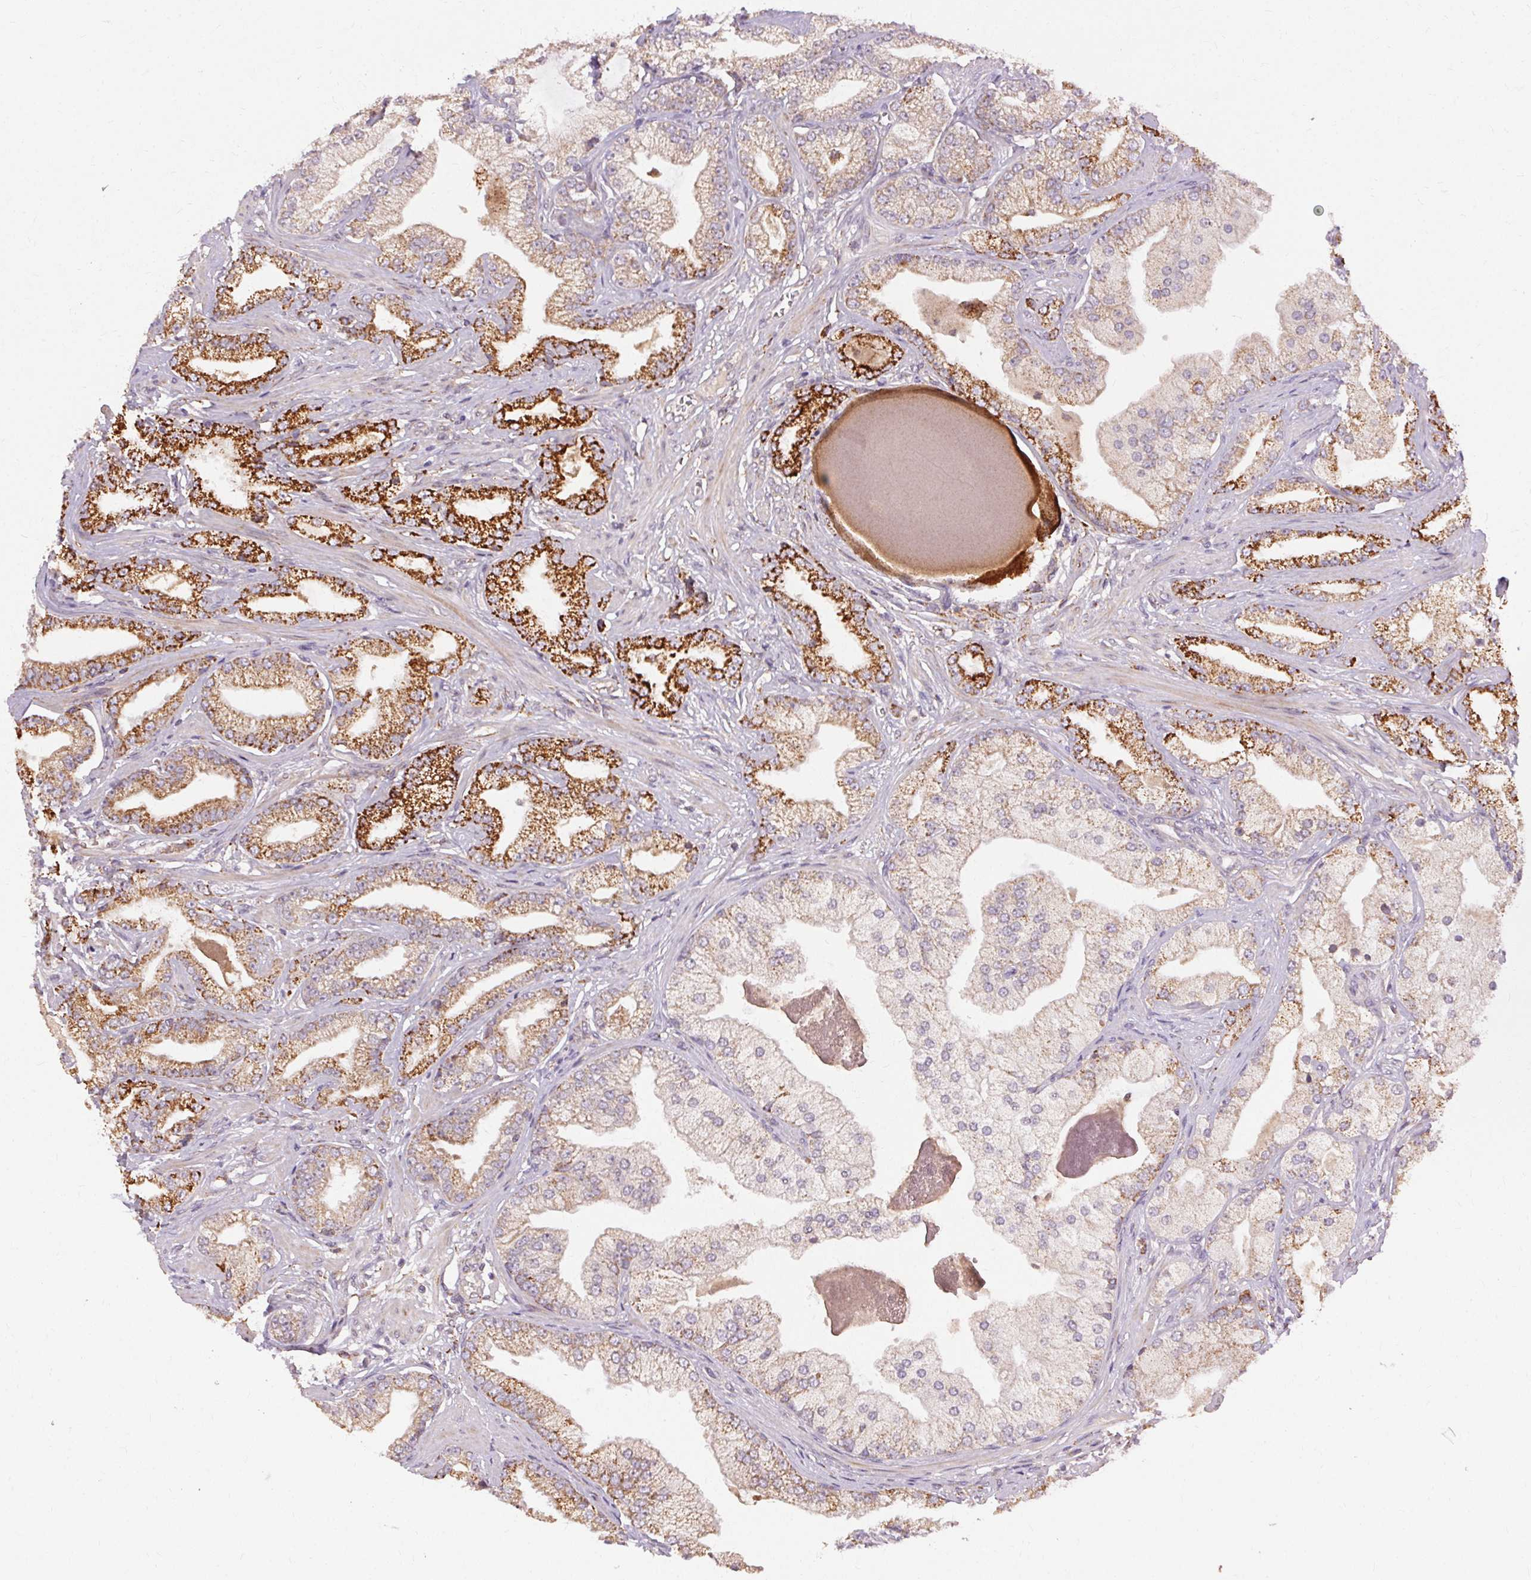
{"staining": {"intensity": "strong", "quantity": "<25%", "location": "cytoplasmic/membranous"}, "tissue": "prostate cancer", "cell_type": "Tumor cells", "image_type": "cancer", "snomed": [{"axis": "morphology", "description": "Adenocarcinoma, Low grade"}, {"axis": "topography", "description": "Prostate"}], "caption": "Low-grade adenocarcinoma (prostate) stained with a brown dye reveals strong cytoplasmic/membranous positive positivity in about <25% of tumor cells.", "gene": "REP15", "patient": {"sex": "male", "age": 61}}